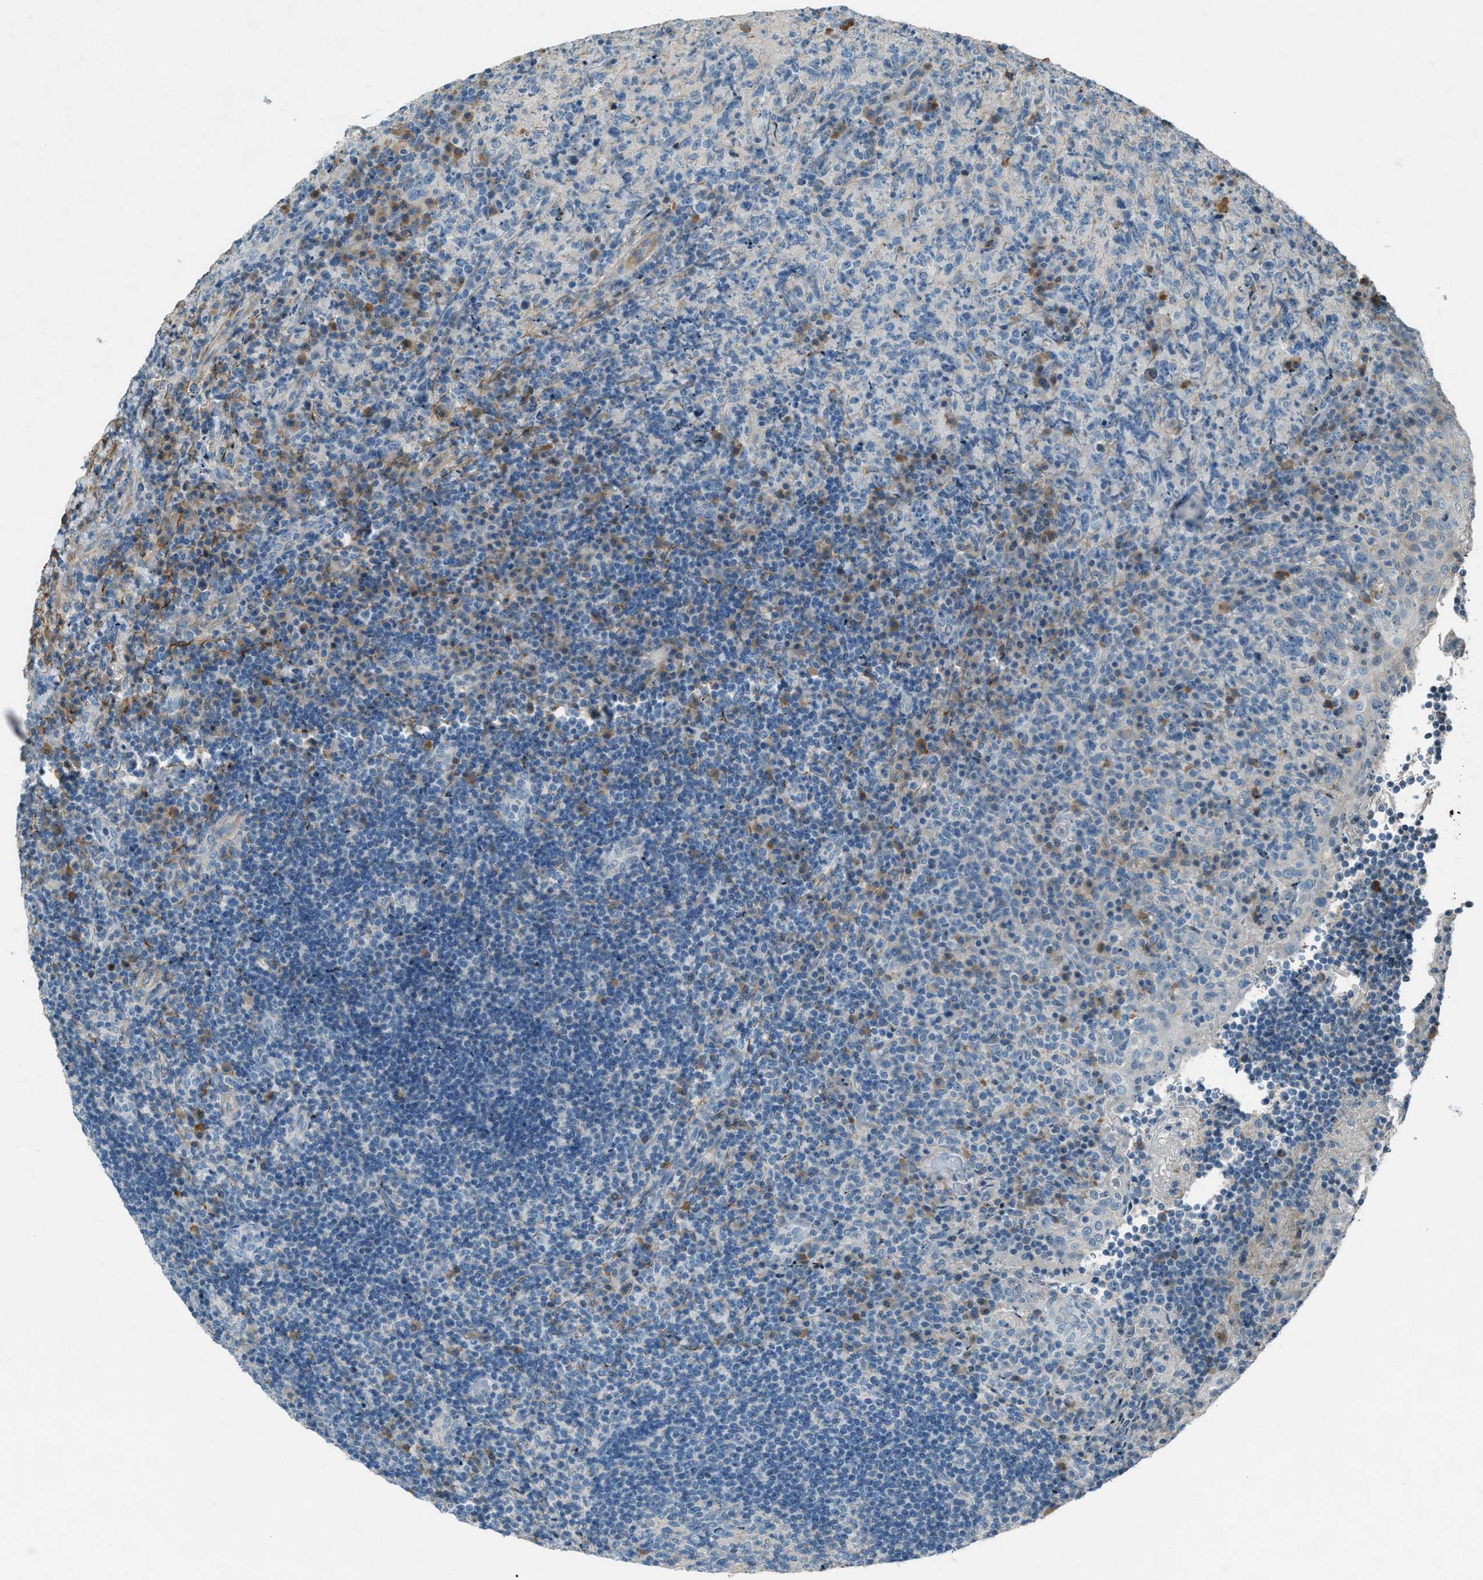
{"staining": {"intensity": "negative", "quantity": "none", "location": "none"}, "tissue": "lymphoma", "cell_type": "Tumor cells", "image_type": "cancer", "snomed": [{"axis": "morphology", "description": "Malignant lymphoma, non-Hodgkin's type, High grade"}, {"axis": "topography", "description": "Tonsil"}], "caption": "A histopathology image of human malignant lymphoma, non-Hodgkin's type (high-grade) is negative for staining in tumor cells.", "gene": "FBLN2", "patient": {"sex": "female", "age": 36}}